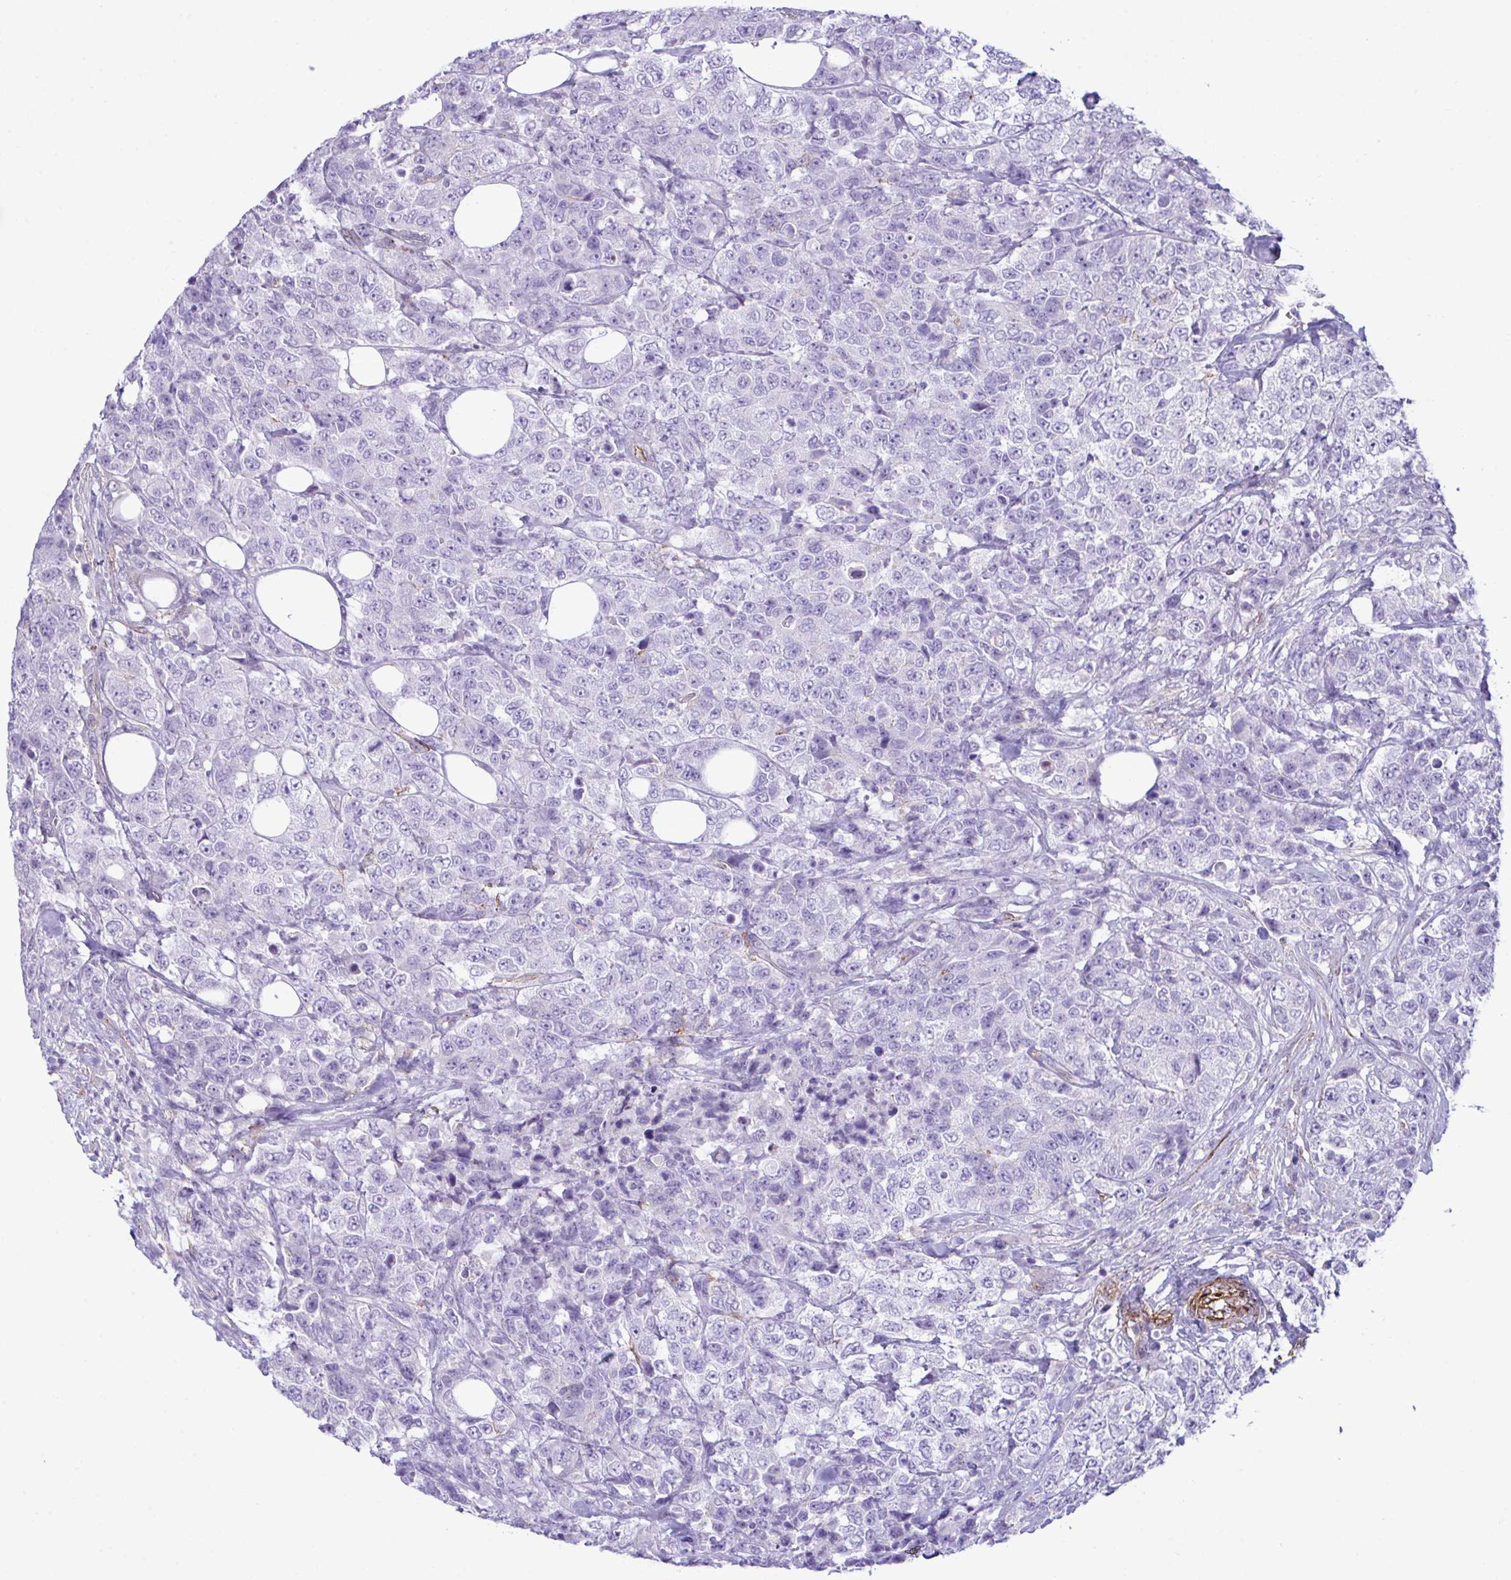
{"staining": {"intensity": "negative", "quantity": "none", "location": "none"}, "tissue": "urothelial cancer", "cell_type": "Tumor cells", "image_type": "cancer", "snomed": [{"axis": "morphology", "description": "Urothelial carcinoma, High grade"}, {"axis": "topography", "description": "Urinary bladder"}], "caption": "Tumor cells show no significant expression in urothelial cancer.", "gene": "SYNPO2L", "patient": {"sex": "female", "age": 78}}